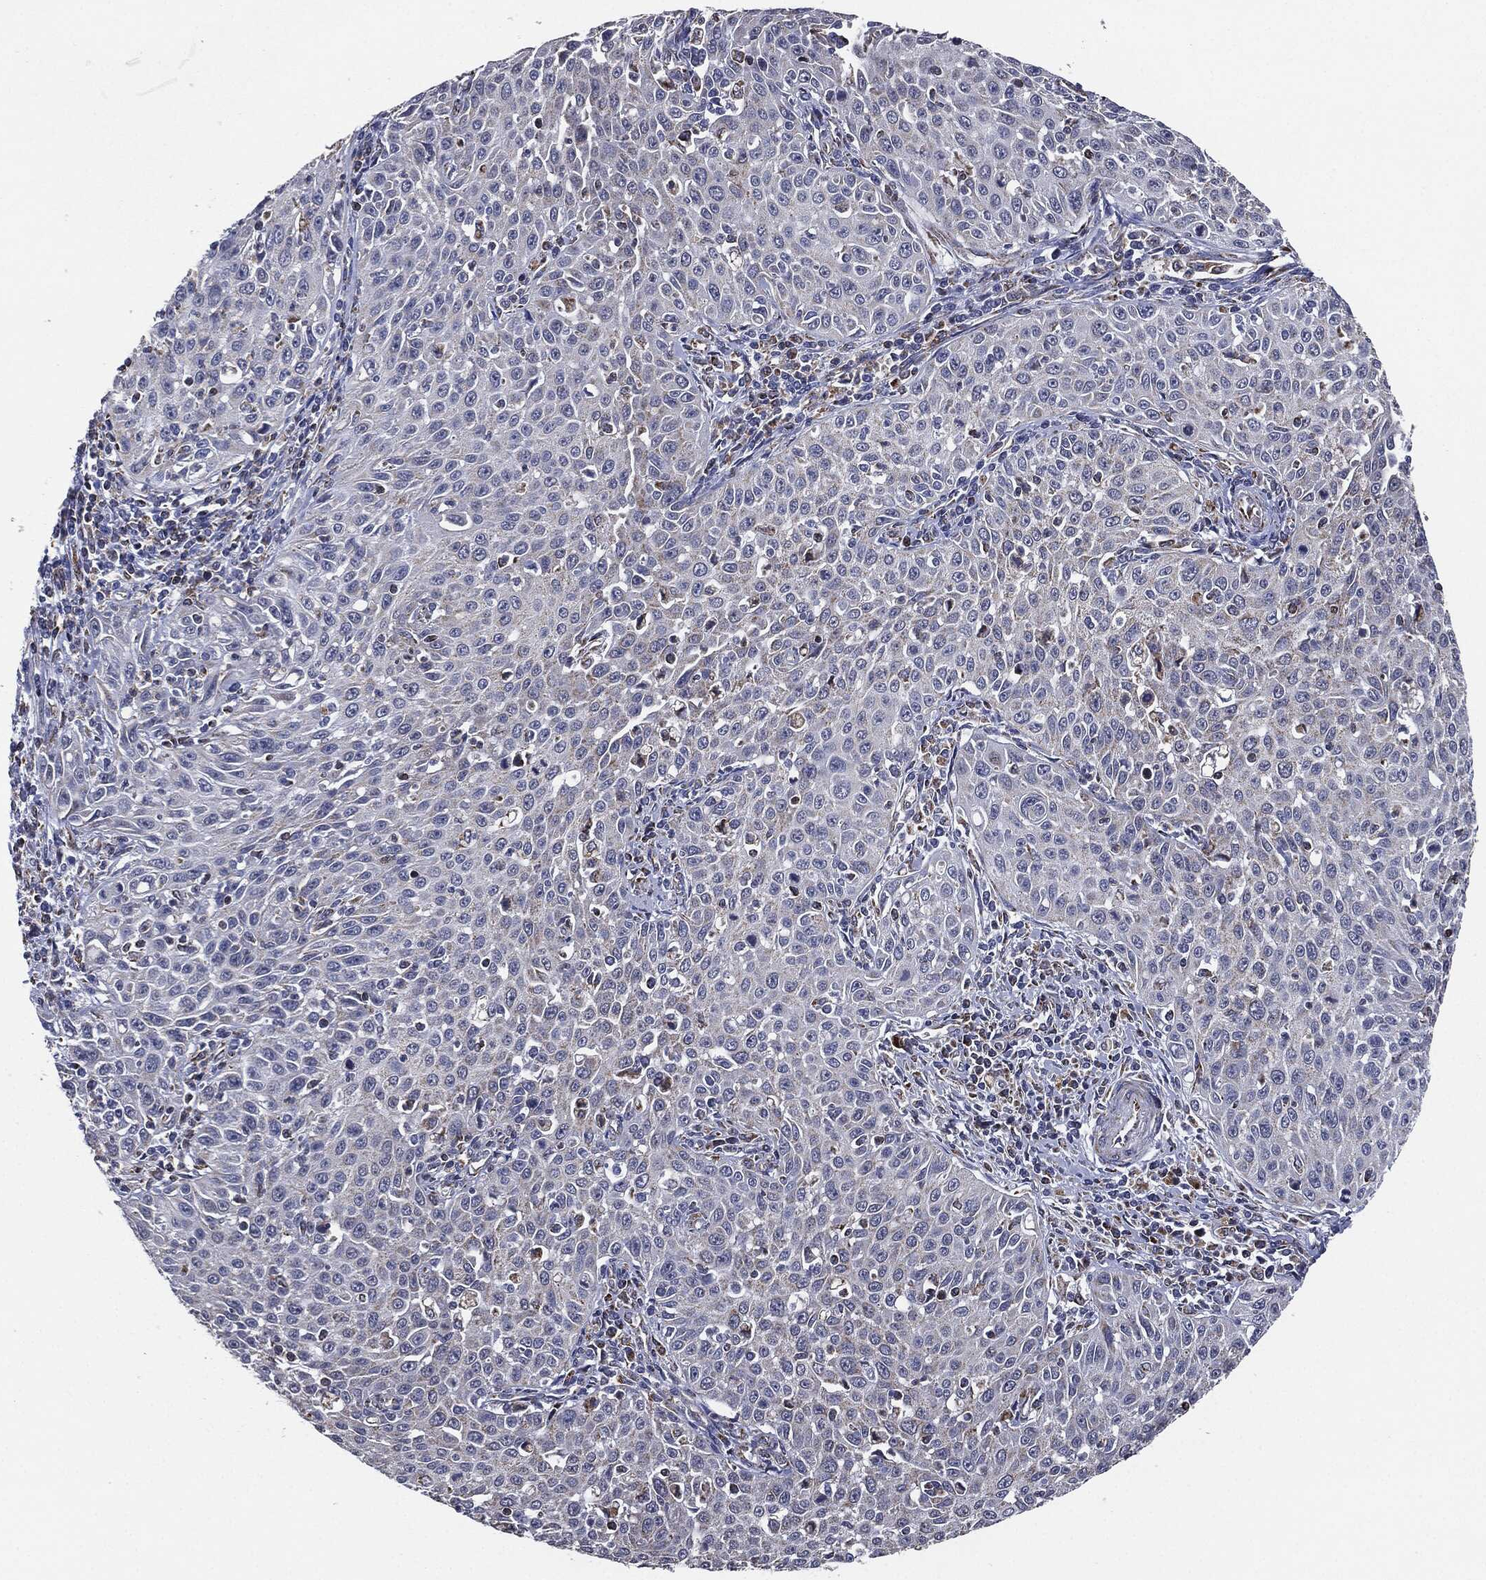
{"staining": {"intensity": "negative", "quantity": "none", "location": "none"}, "tissue": "cervical cancer", "cell_type": "Tumor cells", "image_type": "cancer", "snomed": [{"axis": "morphology", "description": "Squamous cell carcinoma, NOS"}, {"axis": "topography", "description": "Cervix"}], "caption": "Tumor cells show no significant staining in cervical cancer (squamous cell carcinoma).", "gene": "NDUFV2", "patient": {"sex": "female", "age": 26}}